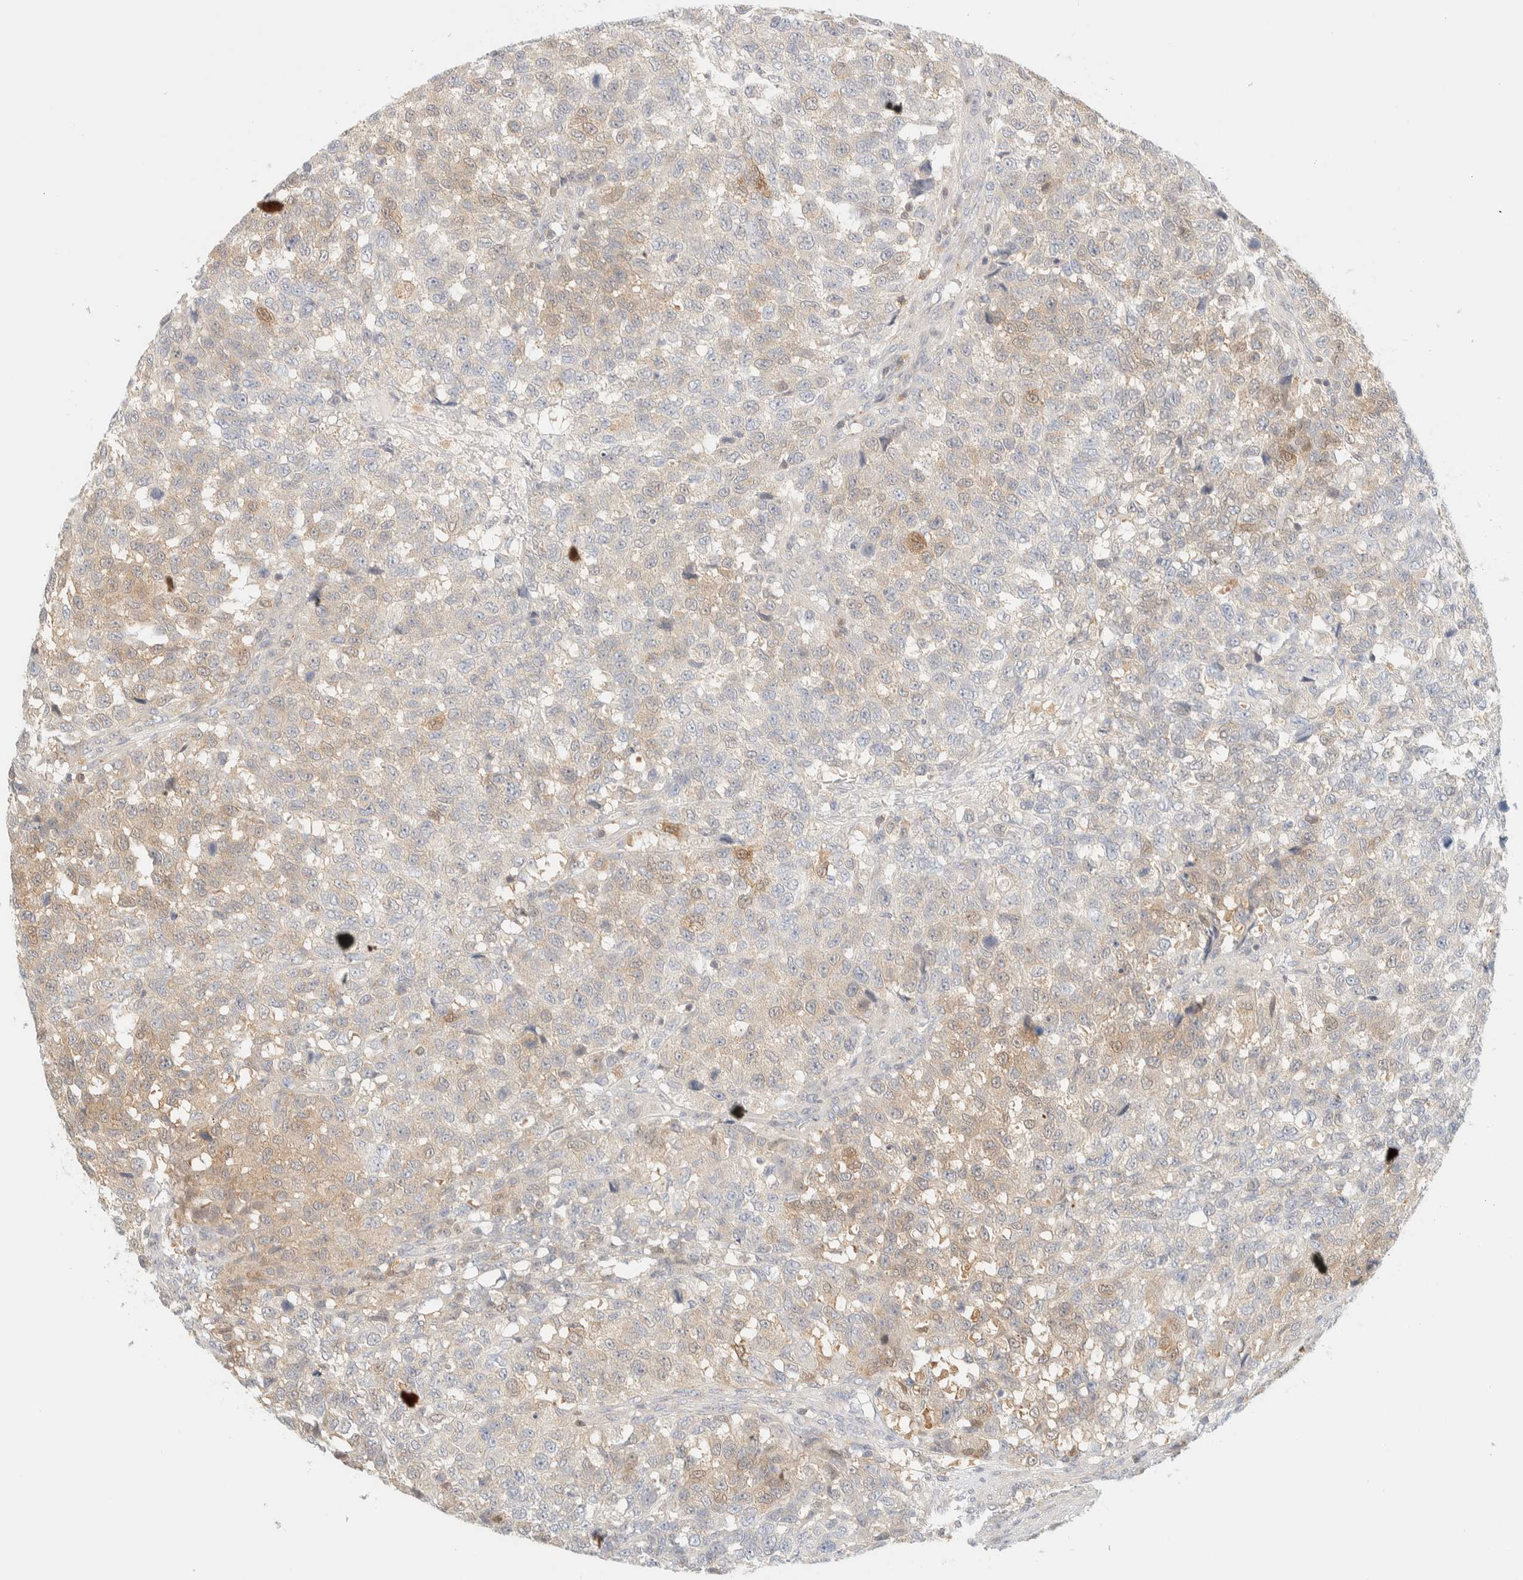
{"staining": {"intensity": "weak", "quantity": "25%-75%", "location": "cytoplasmic/membranous"}, "tissue": "testis cancer", "cell_type": "Tumor cells", "image_type": "cancer", "snomed": [{"axis": "morphology", "description": "Seminoma, NOS"}, {"axis": "topography", "description": "Testis"}], "caption": "Protein expression analysis of testis cancer demonstrates weak cytoplasmic/membranous staining in about 25%-75% of tumor cells.", "gene": "PCYT2", "patient": {"sex": "male", "age": 59}}